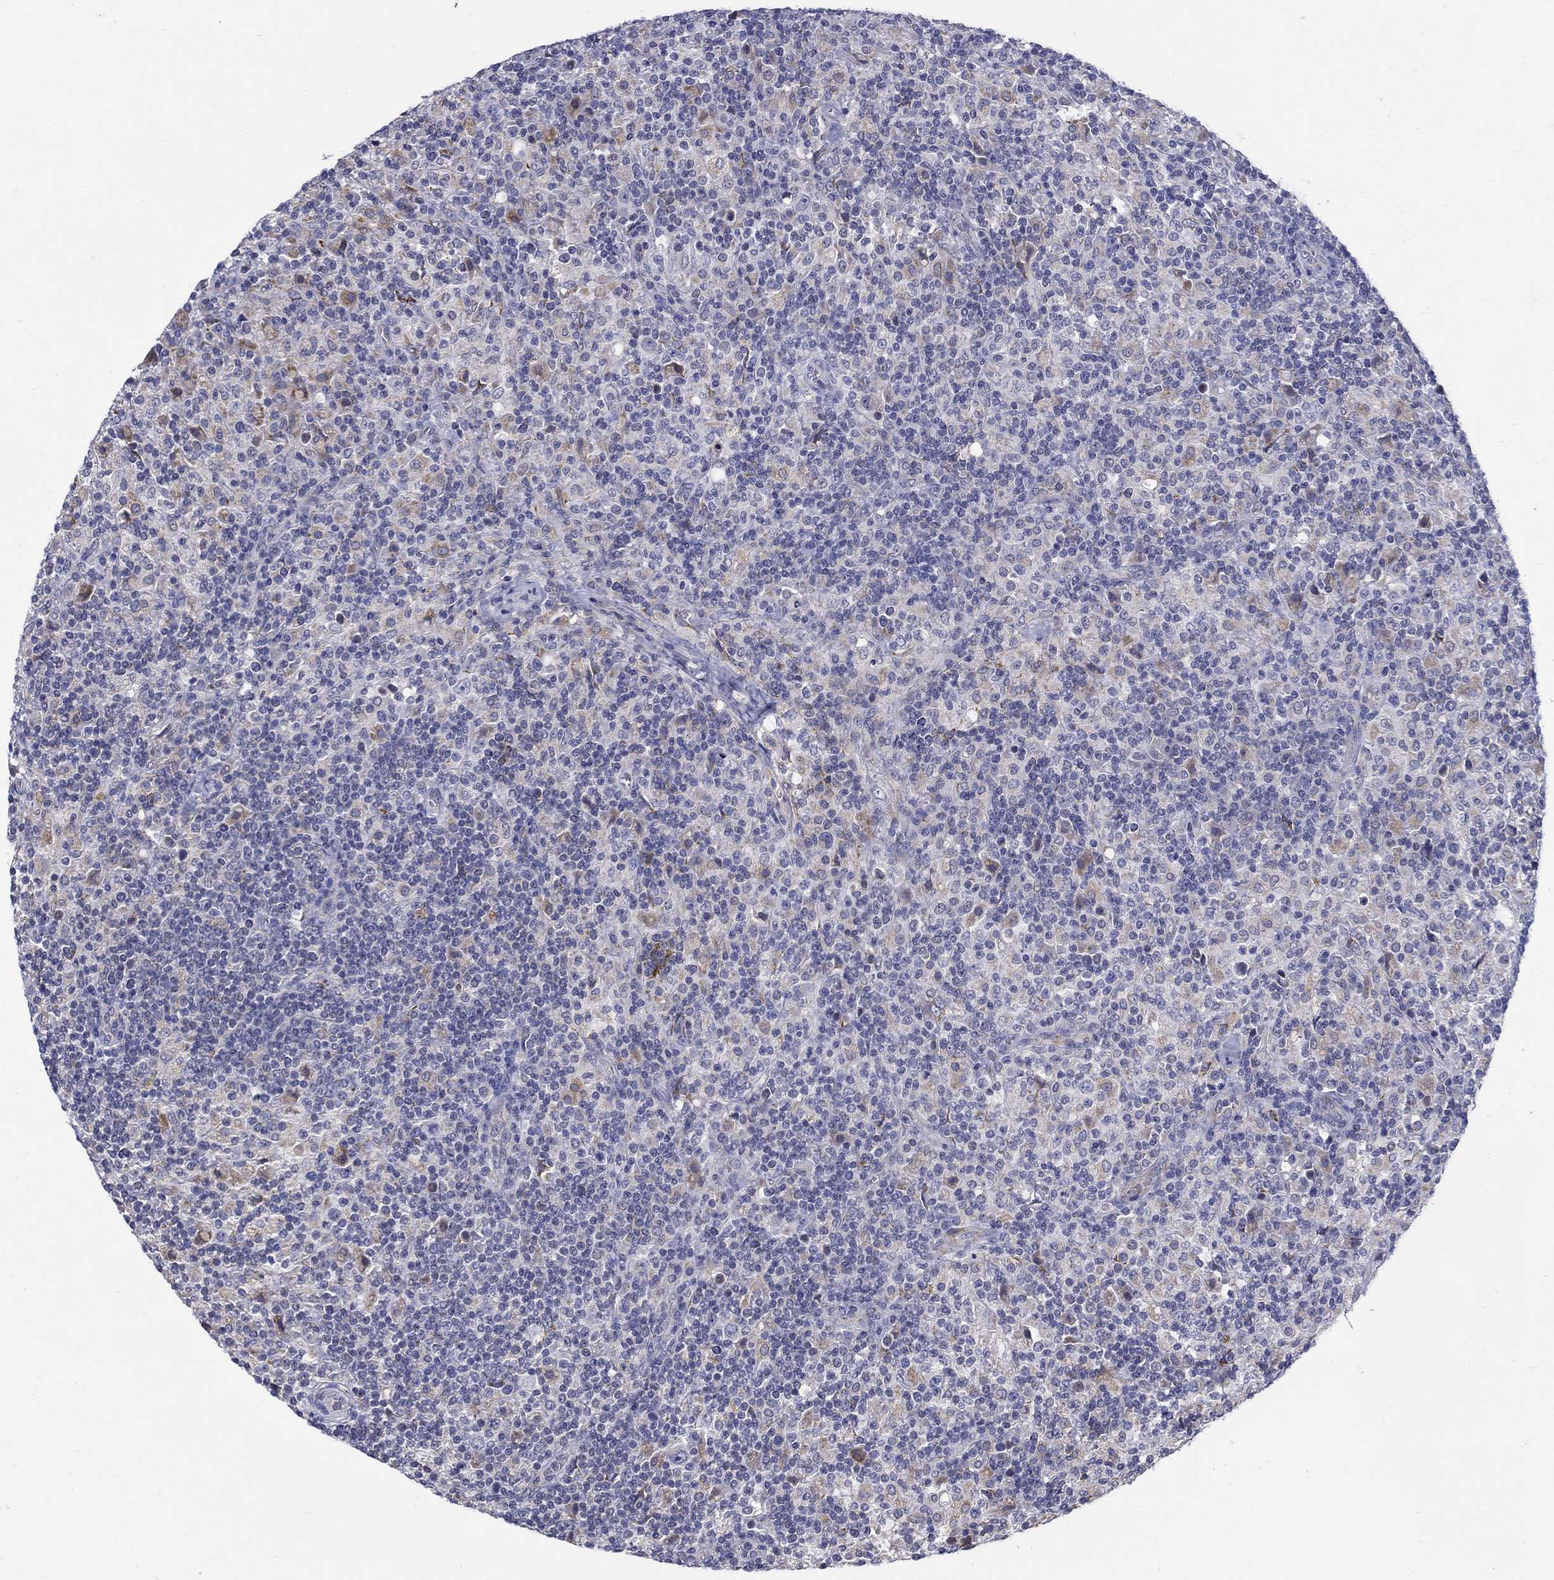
{"staining": {"intensity": "moderate", "quantity": "<25%", "location": "cytoplasmic/membranous"}, "tissue": "lymphoma", "cell_type": "Tumor cells", "image_type": "cancer", "snomed": [{"axis": "morphology", "description": "Hodgkin's disease, NOS"}, {"axis": "topography", "description": "Lymph node"}], "caption": "Immunohistochemical staining of Hodgkin's disease demonstrates low levels of moderate cytoplasmic/membranous expression in approximately <25% of tumor cells.", "gene": "ABCA4", "patient": {"sex": "male", "age": 70}}